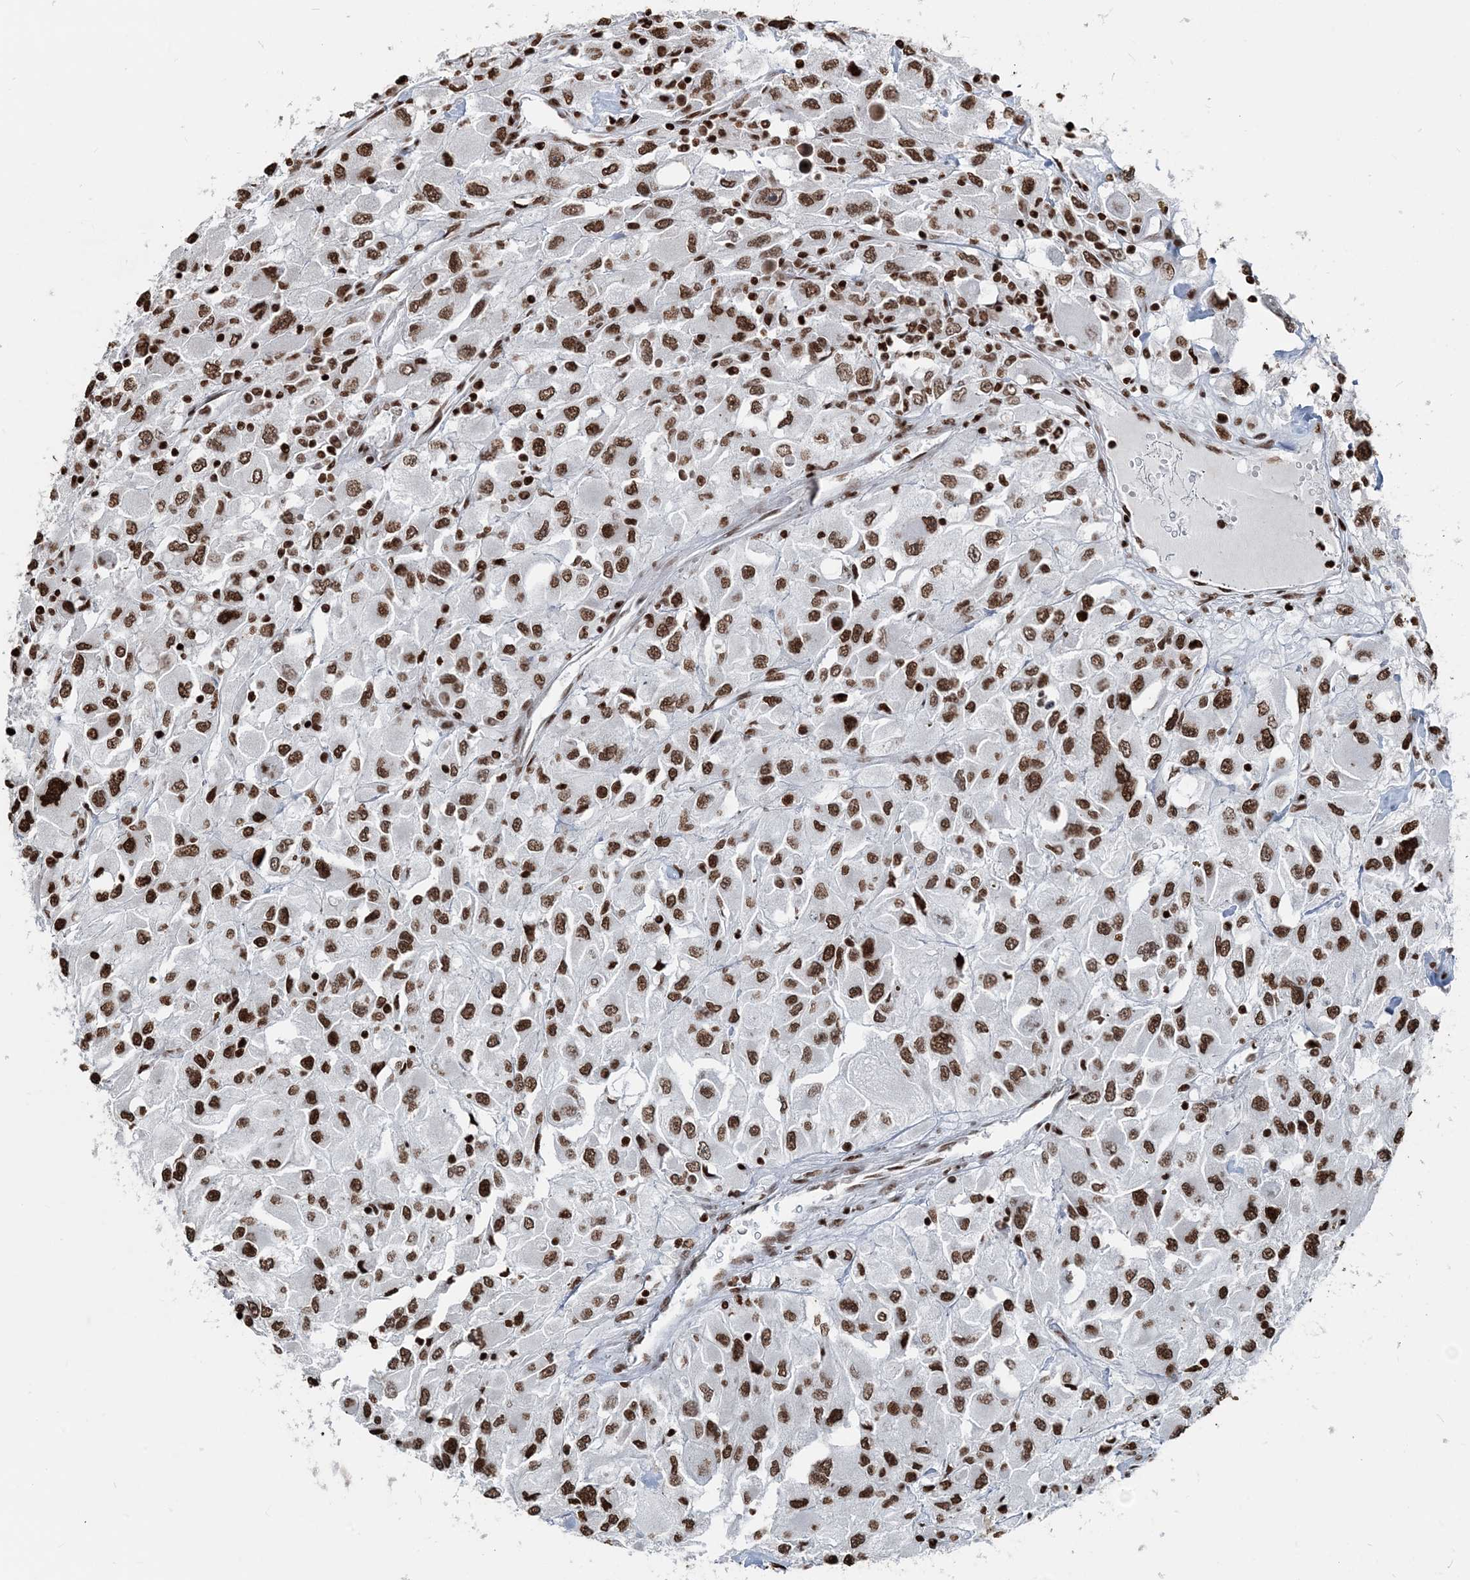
{"staining": {"intensity": "strong", "quantity": ">75%", "location": "nuclear"}, "tissue": "renal cancer", "cell_type": "Tumor cells", "image_type": "cancer", "snomed": [{"axis": "morphology", "description": "Adenocarcinoma, NOS"}, {"axis": "topography", "description": "Kidney"}], "caption": "Immunohistochemistry (IHC) image of neoplastic tissue: human adenocarcinoma (renal) stained using immunohistochemistry reveals high levels of strong protein expression localized specifically in the nuclear of tumor cells, appearing as a nuclear brown color.", "gene": "H3-3B", "patient": {"sex": "female", "age": 52}}